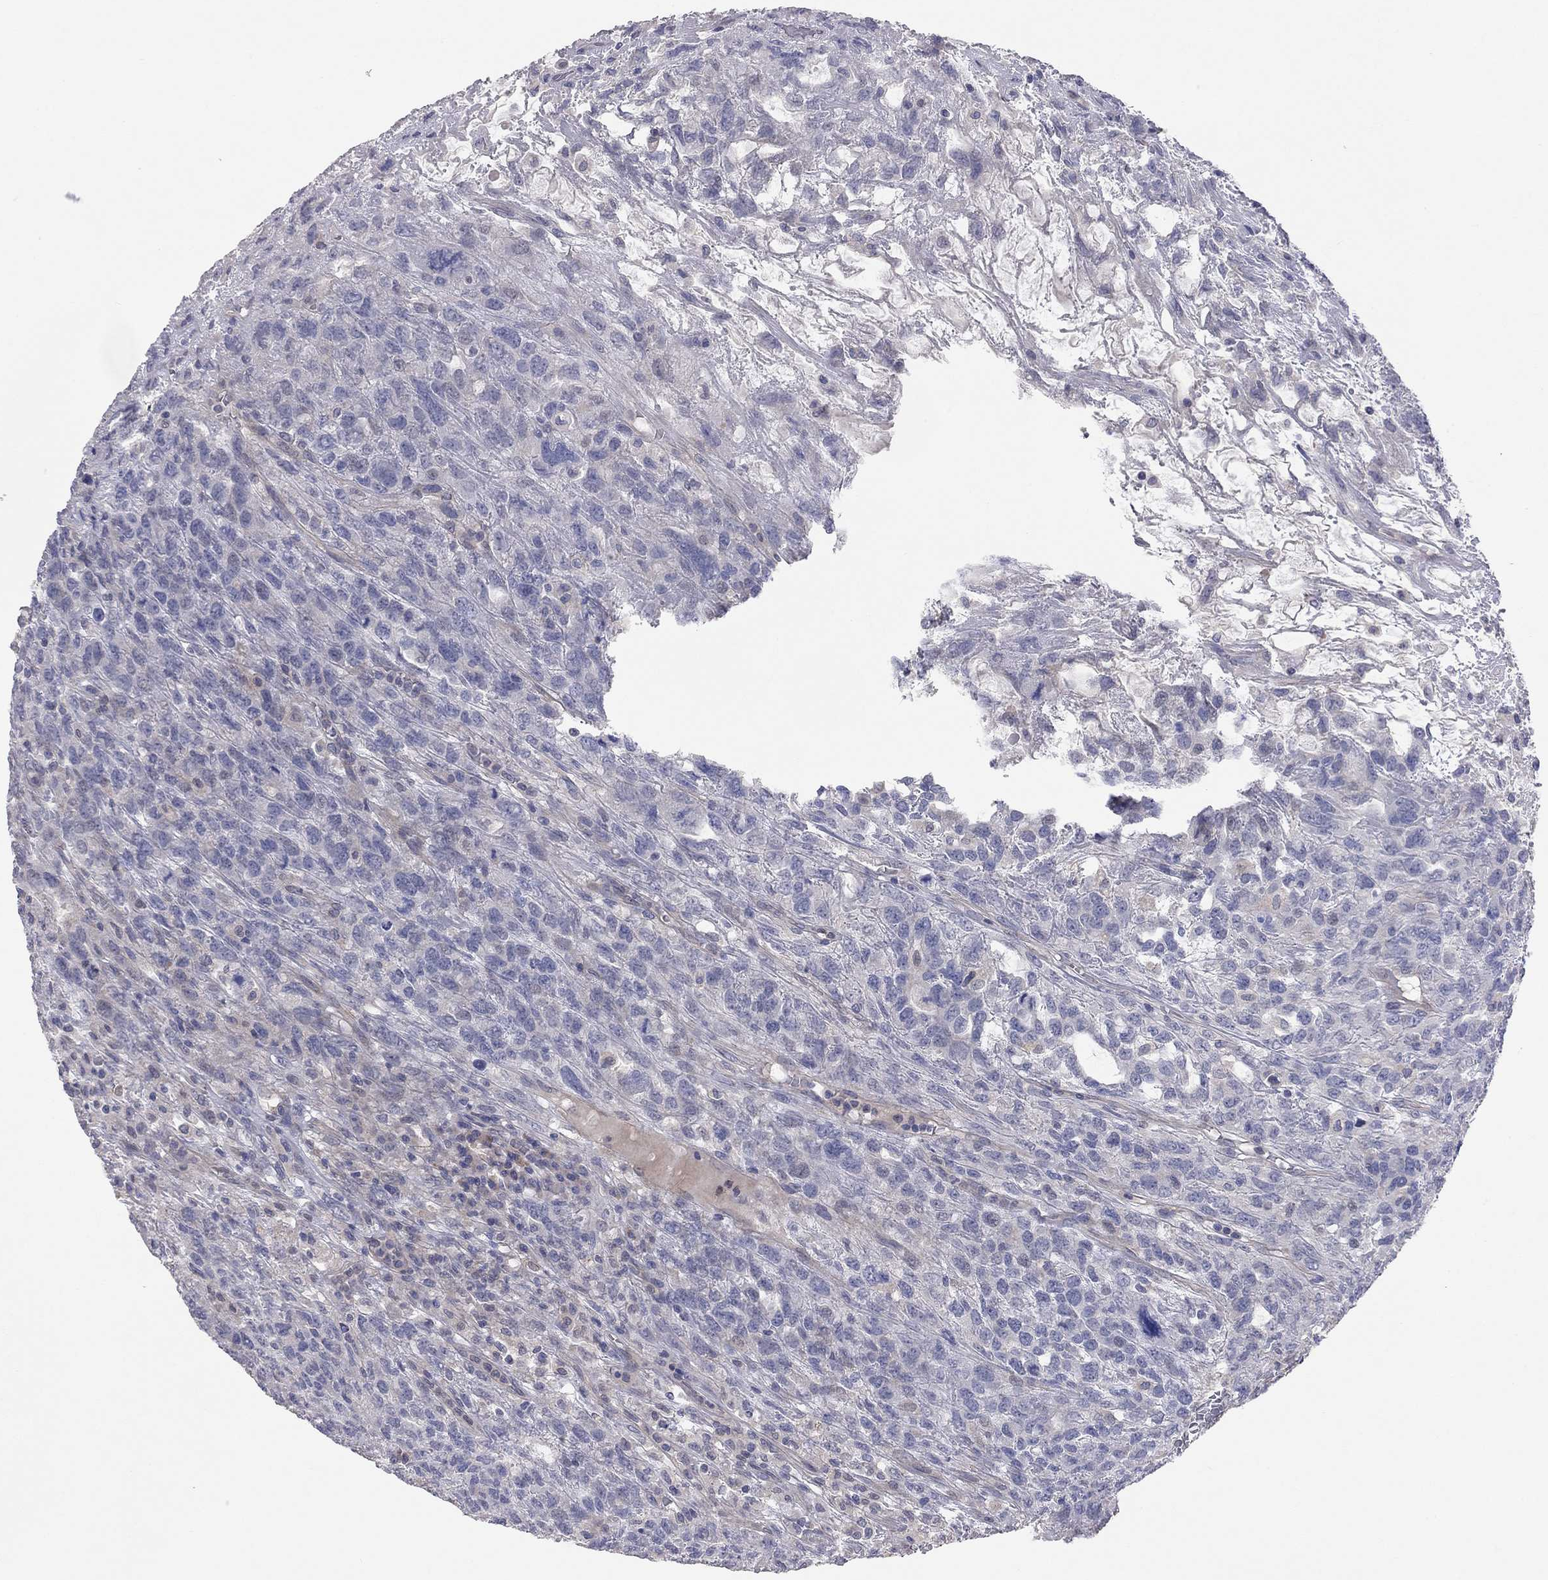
{"staining": {"intensity": "negative", "quantity": "none", "location": "none"}, "tissue": "testis cancer", "cell_type": "Tumor cells", "image_type": "cancer", "snomed": [{"axis": "morphology", "description": "Seminoma, NOS"}, {"axis": "topography", "description": "Testis"}], "caption": "Immunohistochemical staining of human testis seminoma demonstrates no significant expression in tumor cells.", "gene": "KCNB1", "patient": {"sex": "male", "age": 52}}